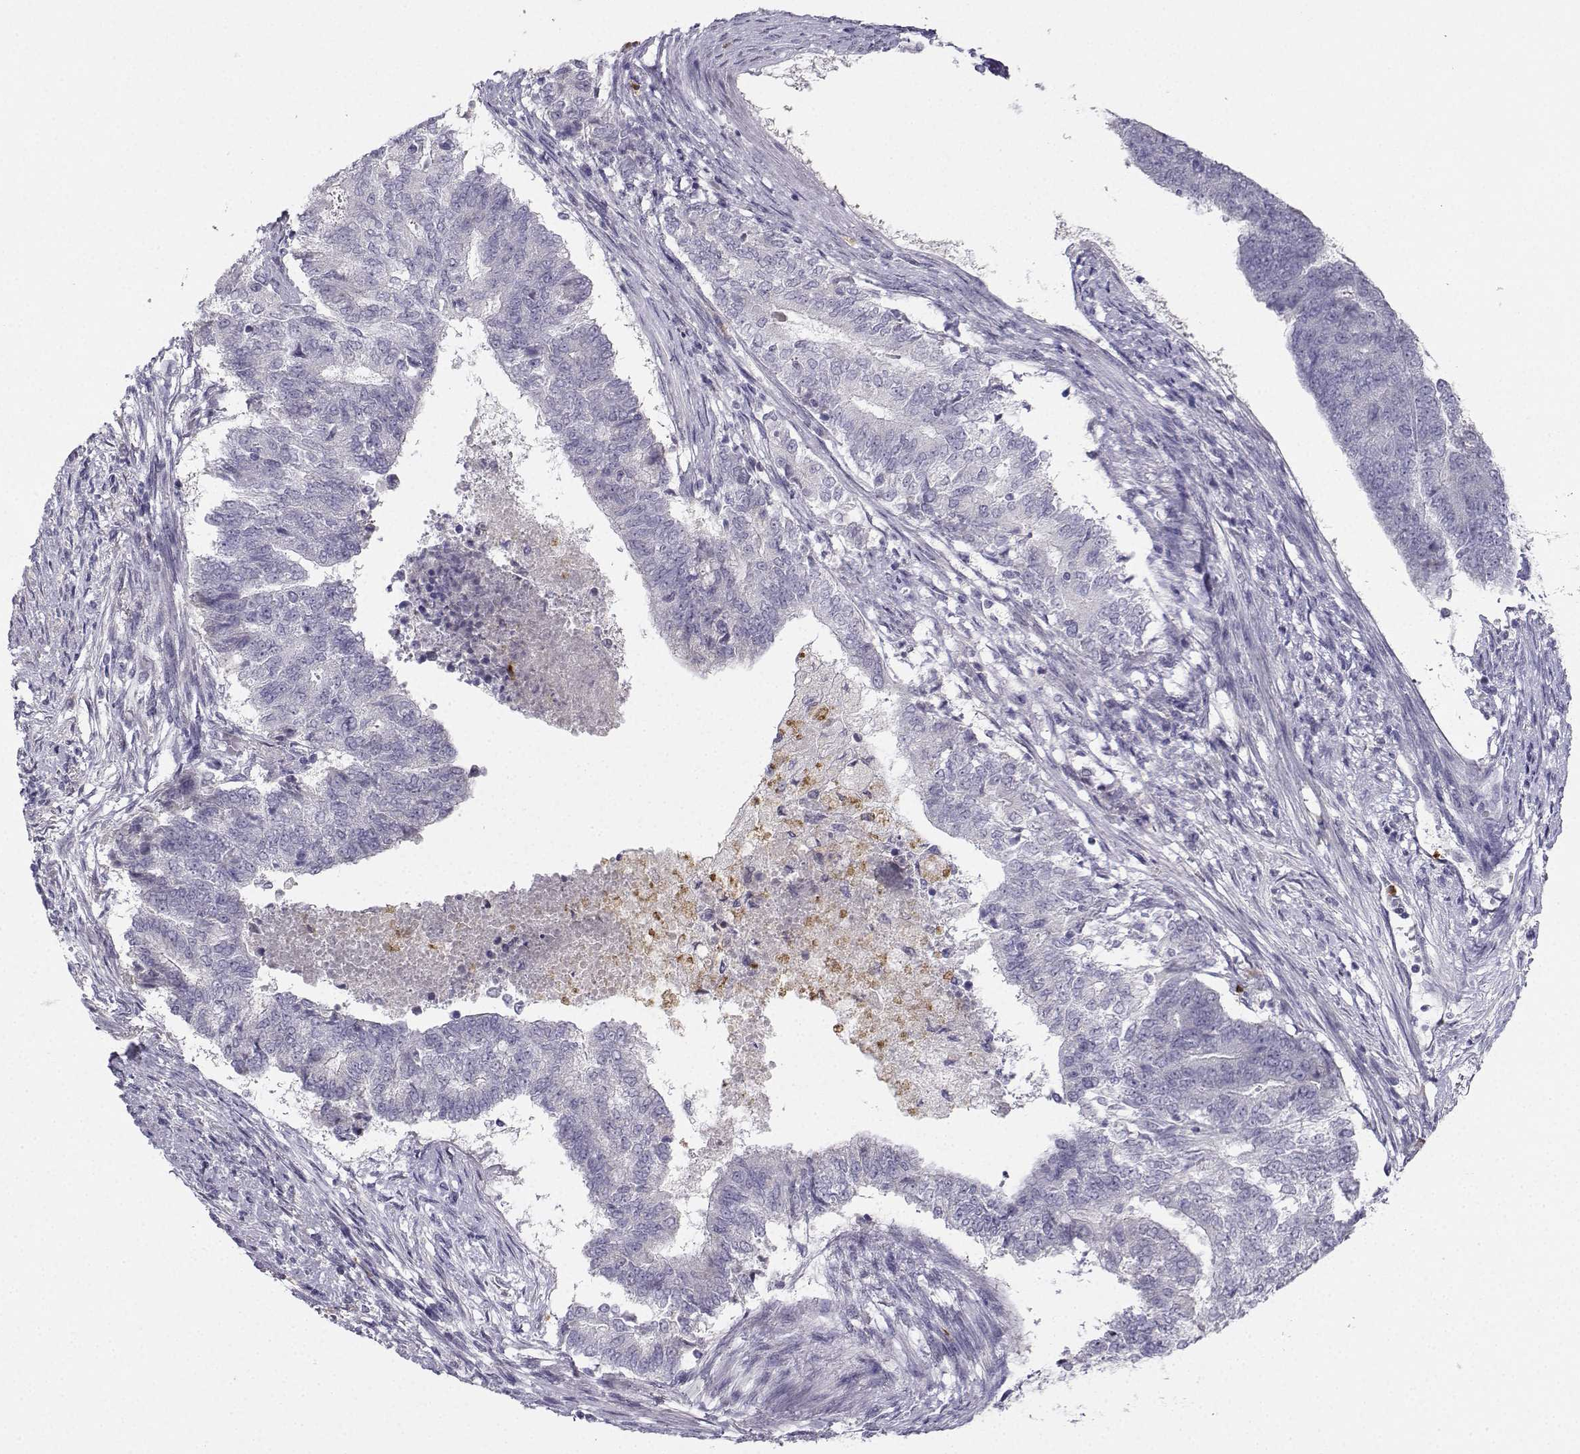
{"staining": {"intensity": "negative", "quantity": "none", "location": "none"}, "tissue": "endometrial cancer", "cell_type": "Tumor cells", "image_type": "cancer", "snomed": [{"axis": "morphology", "description": "Adenocarcinoma, NOS"}, {"axis": "topography", "description": "Endometrium"}], "caption": "The photomicrograph demonstrates no staining of tumor cells in endometrial cancer. (DAB (3,3'-diaminobenzidine) IHC, high magnification).", "gene": "CALY", "patient": {"sex": "female", "age": 65}}